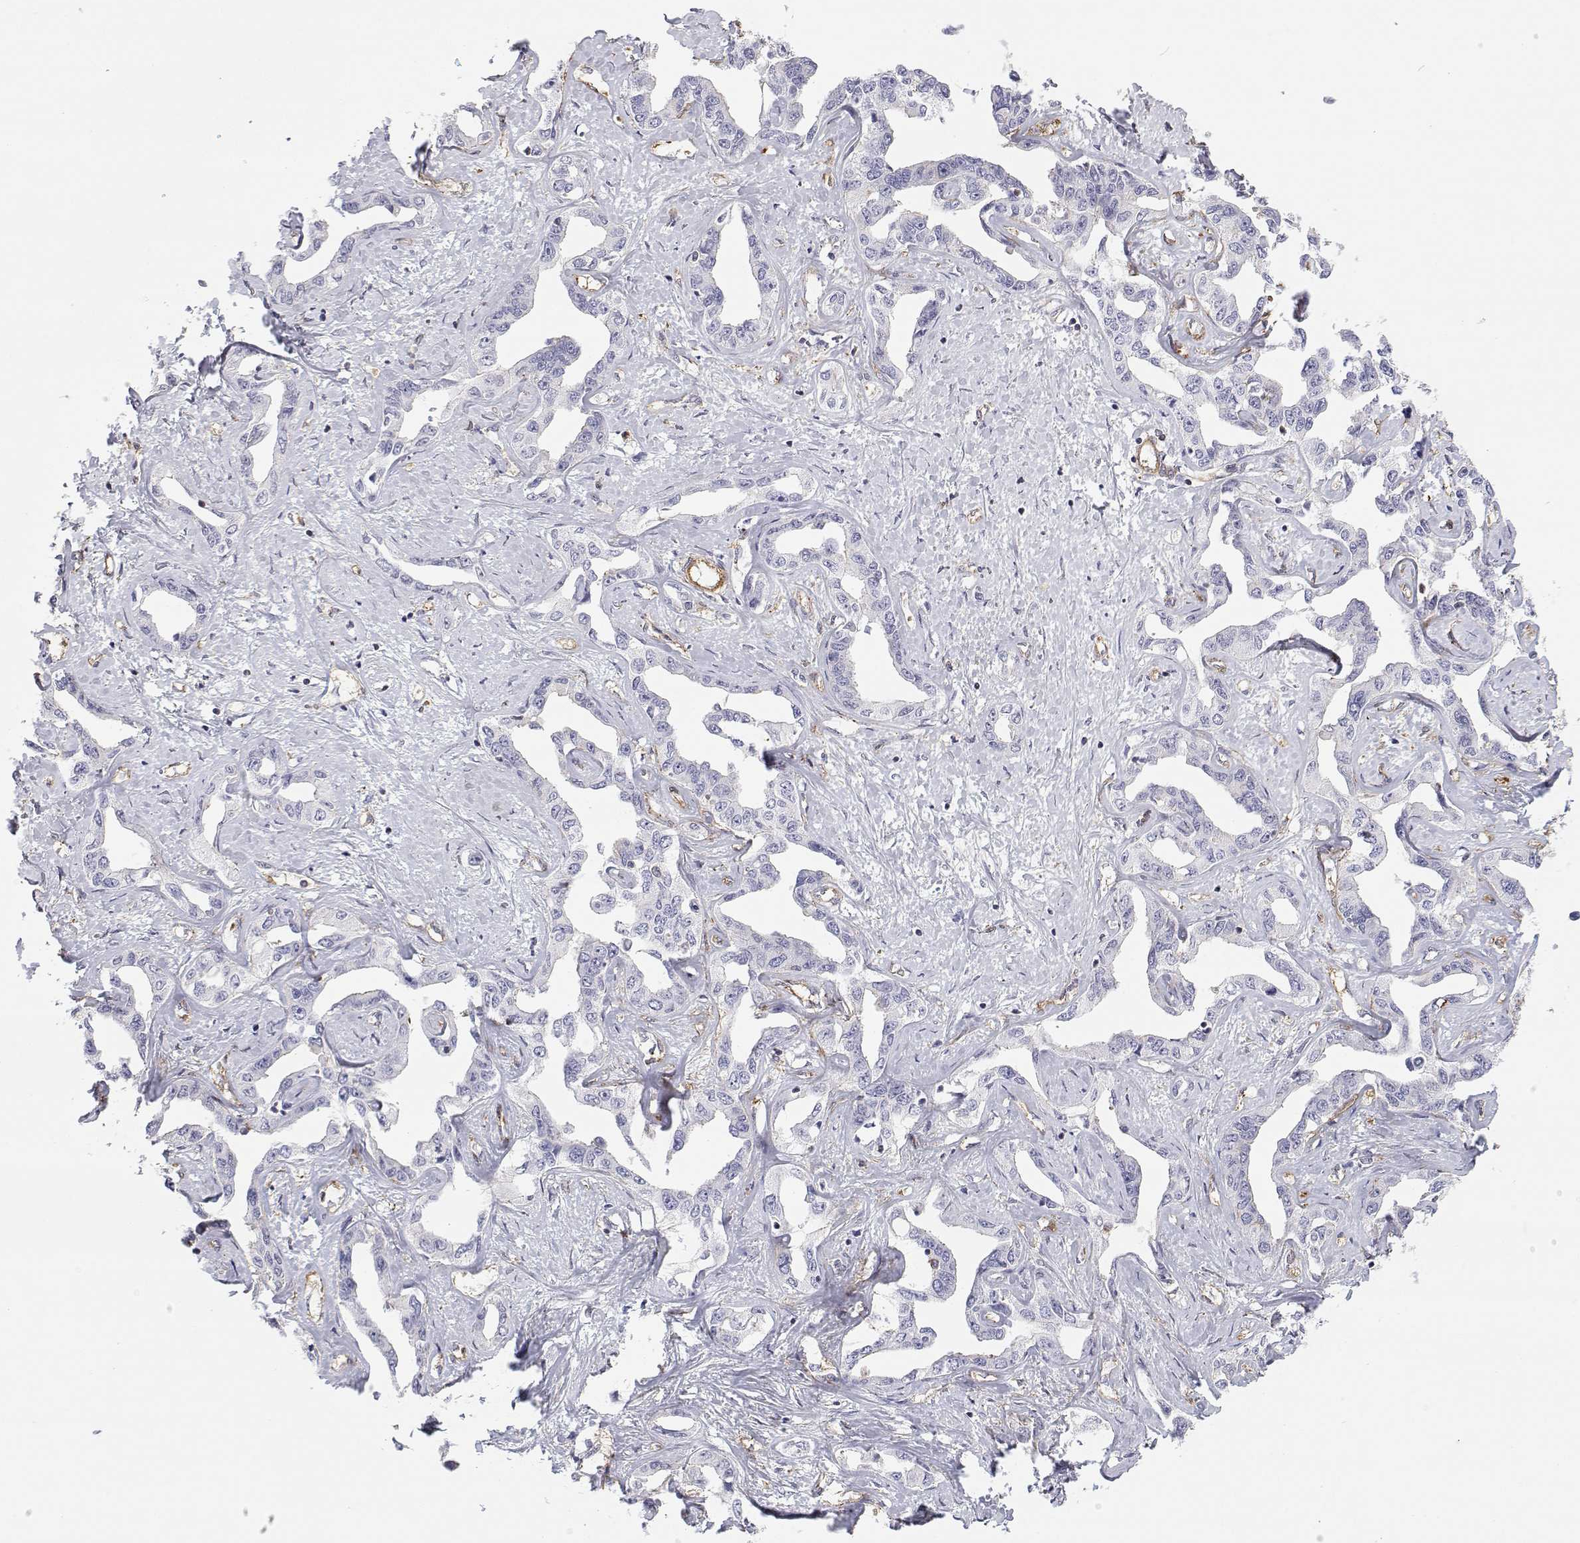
{"staining": {"intensity": "negative", "quantity": "none", "location": "none"}, "tissue": "liver cancer", "cell_type": "Tumor cells", "image_type": "cancer", "snomed": [{"axis": "morphology", "description": "Cholangiocarcinoma"}, {"axis": "topography", "description": "Liver"}], "caption": "This is an immunohistochemistry photomicrograph of liver cancer. There is no staining in tumor cells.", "gene": "MYH9", "patient": {"sex": "male", "age": 59}}